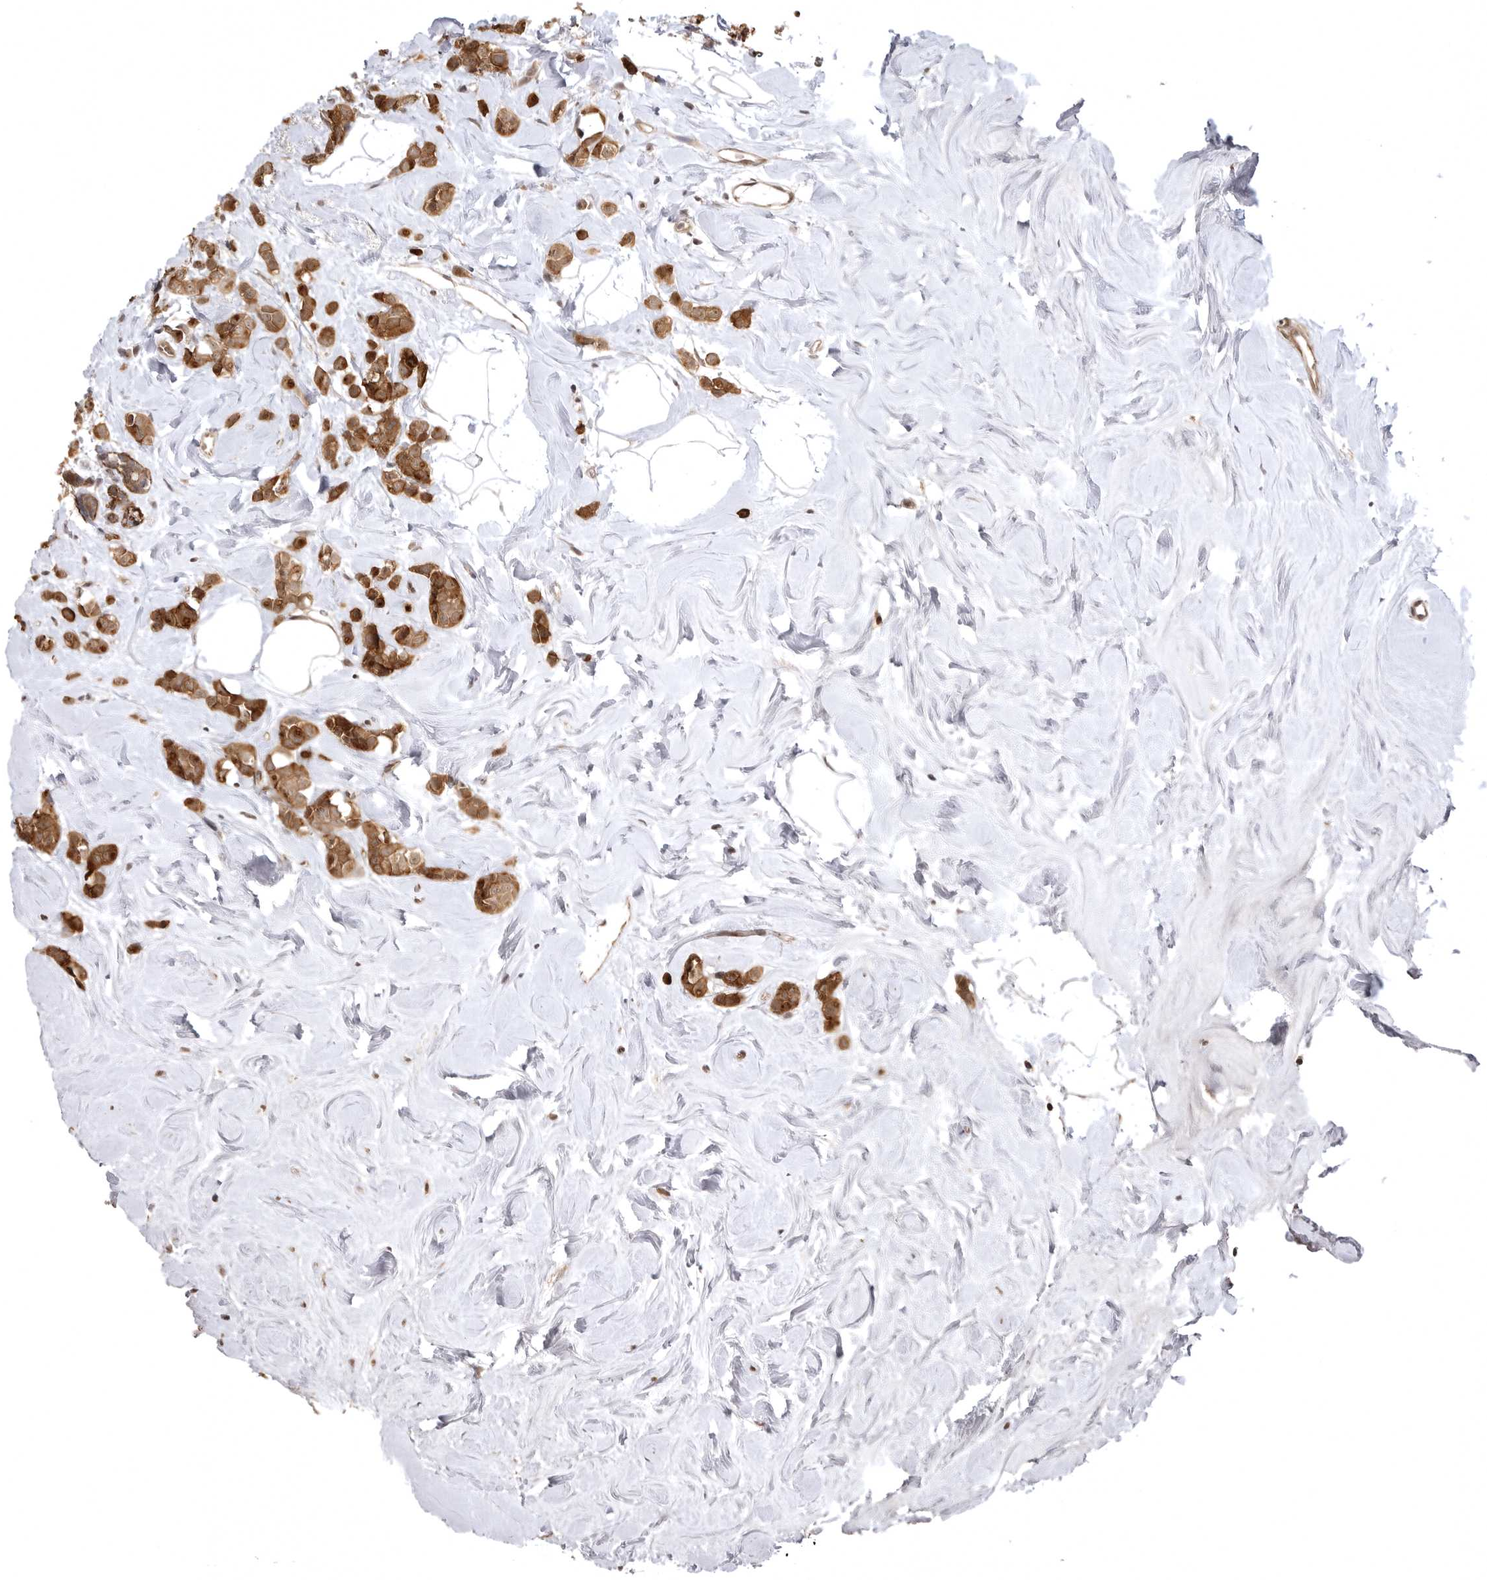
{"staining": {"intensity": "moderate", "quantity": ">75%", "location": "cytoplasmic/membranous"}, "tissue": "breast cancer", "cell_type": "Tumor cells", "image_type": "cancer", "snomed": [{"axis": "morphology", "description": "Lobular carcinoma"}, {"axis": "topography", "description": "Breast"}], "caption": "A medium amount of moderate cytoplasmic/membranous expression is present in about >75% of tumor cells in breast lobular carcinoma tissue.", "gene": "SORBS1", "patient": {"sex": "female", "age": 47}}